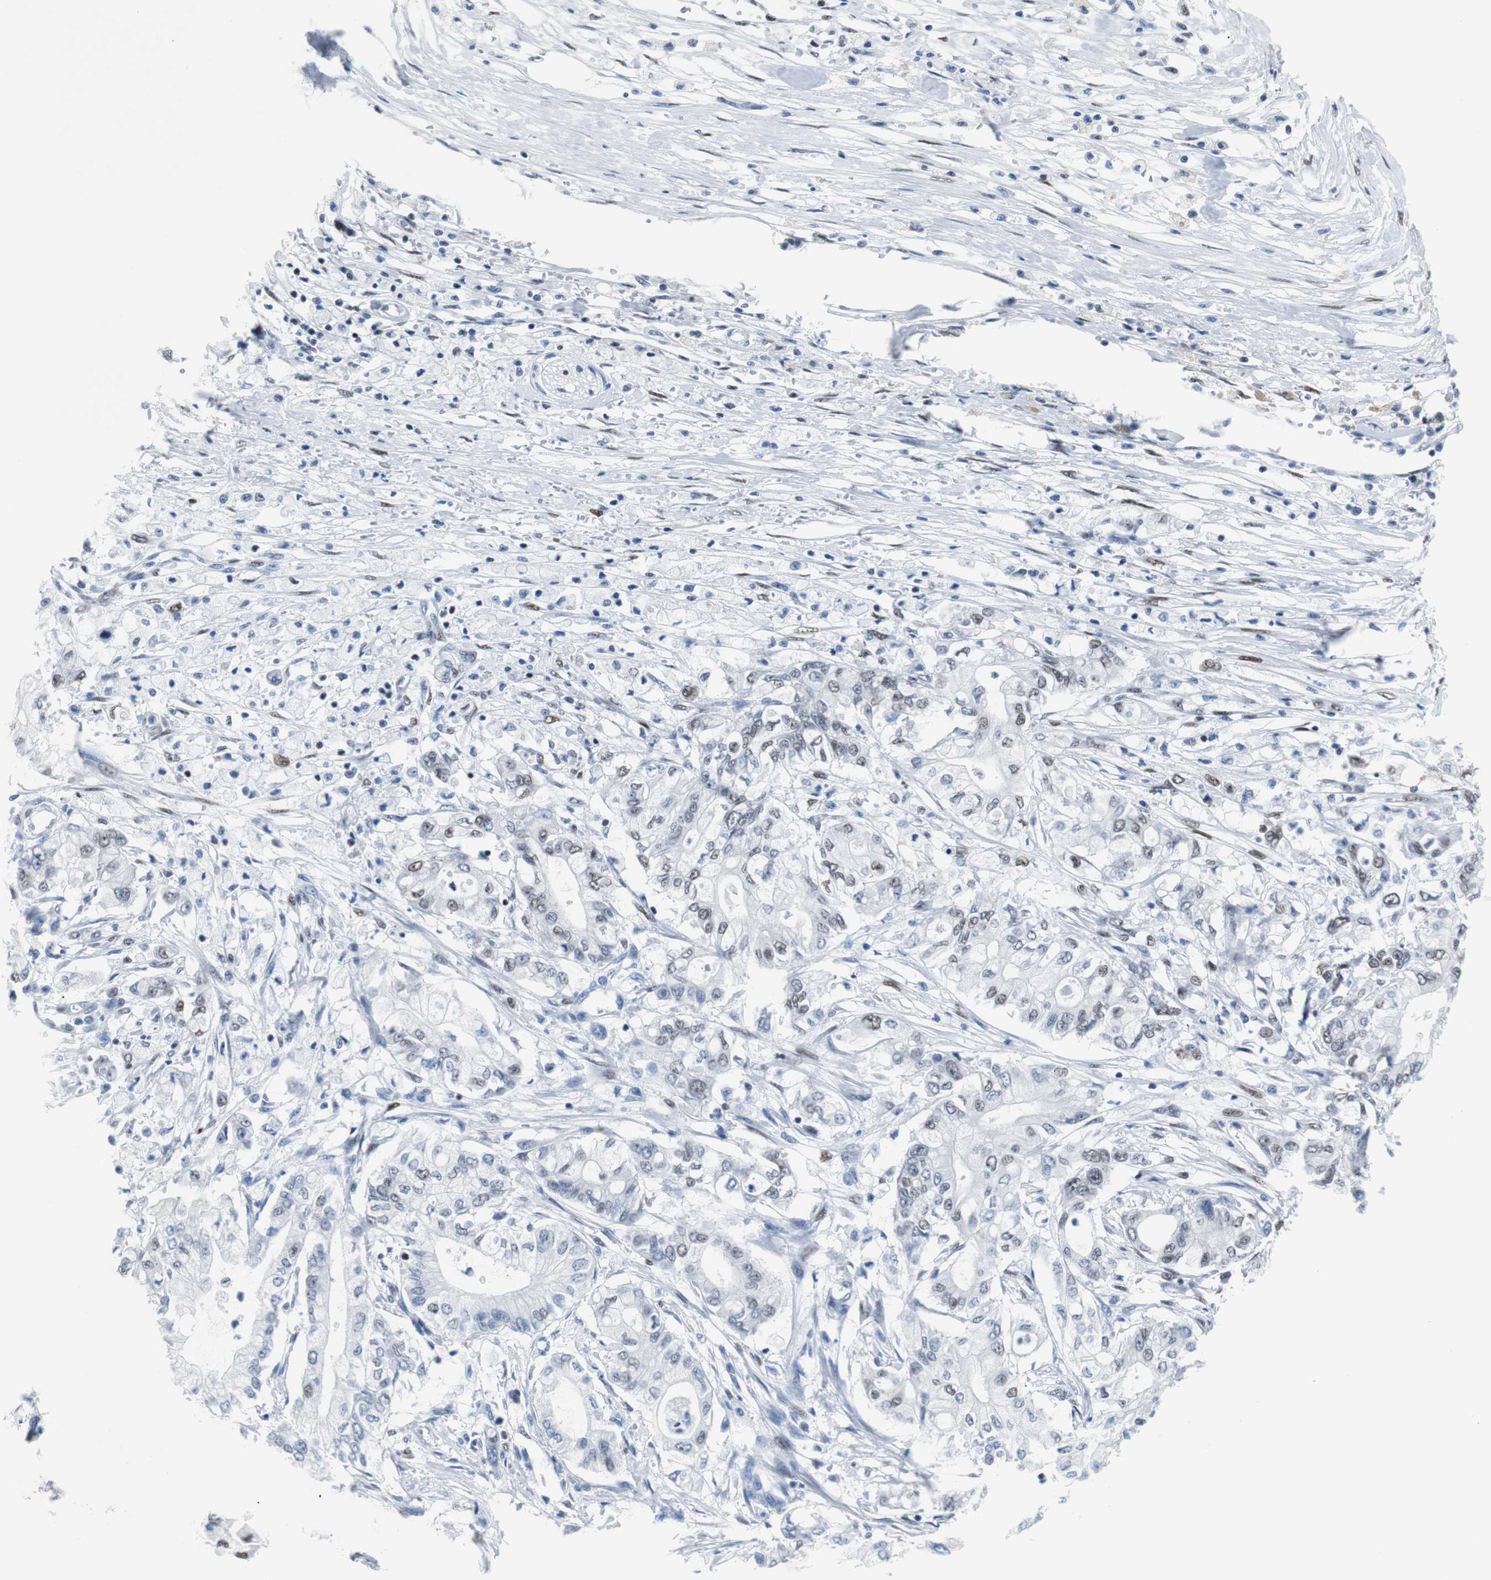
{"staining": {"intensity": "weak", "quantity": "<25%", "location": "nuclear"}, "tissue": "pancreatic cancer", "cell_type": "Tumor cells", "image_type": "cancer", "snomed": [{"axis": "morphology", "description": "Adenocarcinoma, NOS"}, {"axis": "topography", "description": "Pancreas"}], "caption": "There is no significant expression in tumor cells of pancreatic cancer (adenocarcinoma).", "gene": "JUN", "patient": {"sex": "male", "age": 70}}